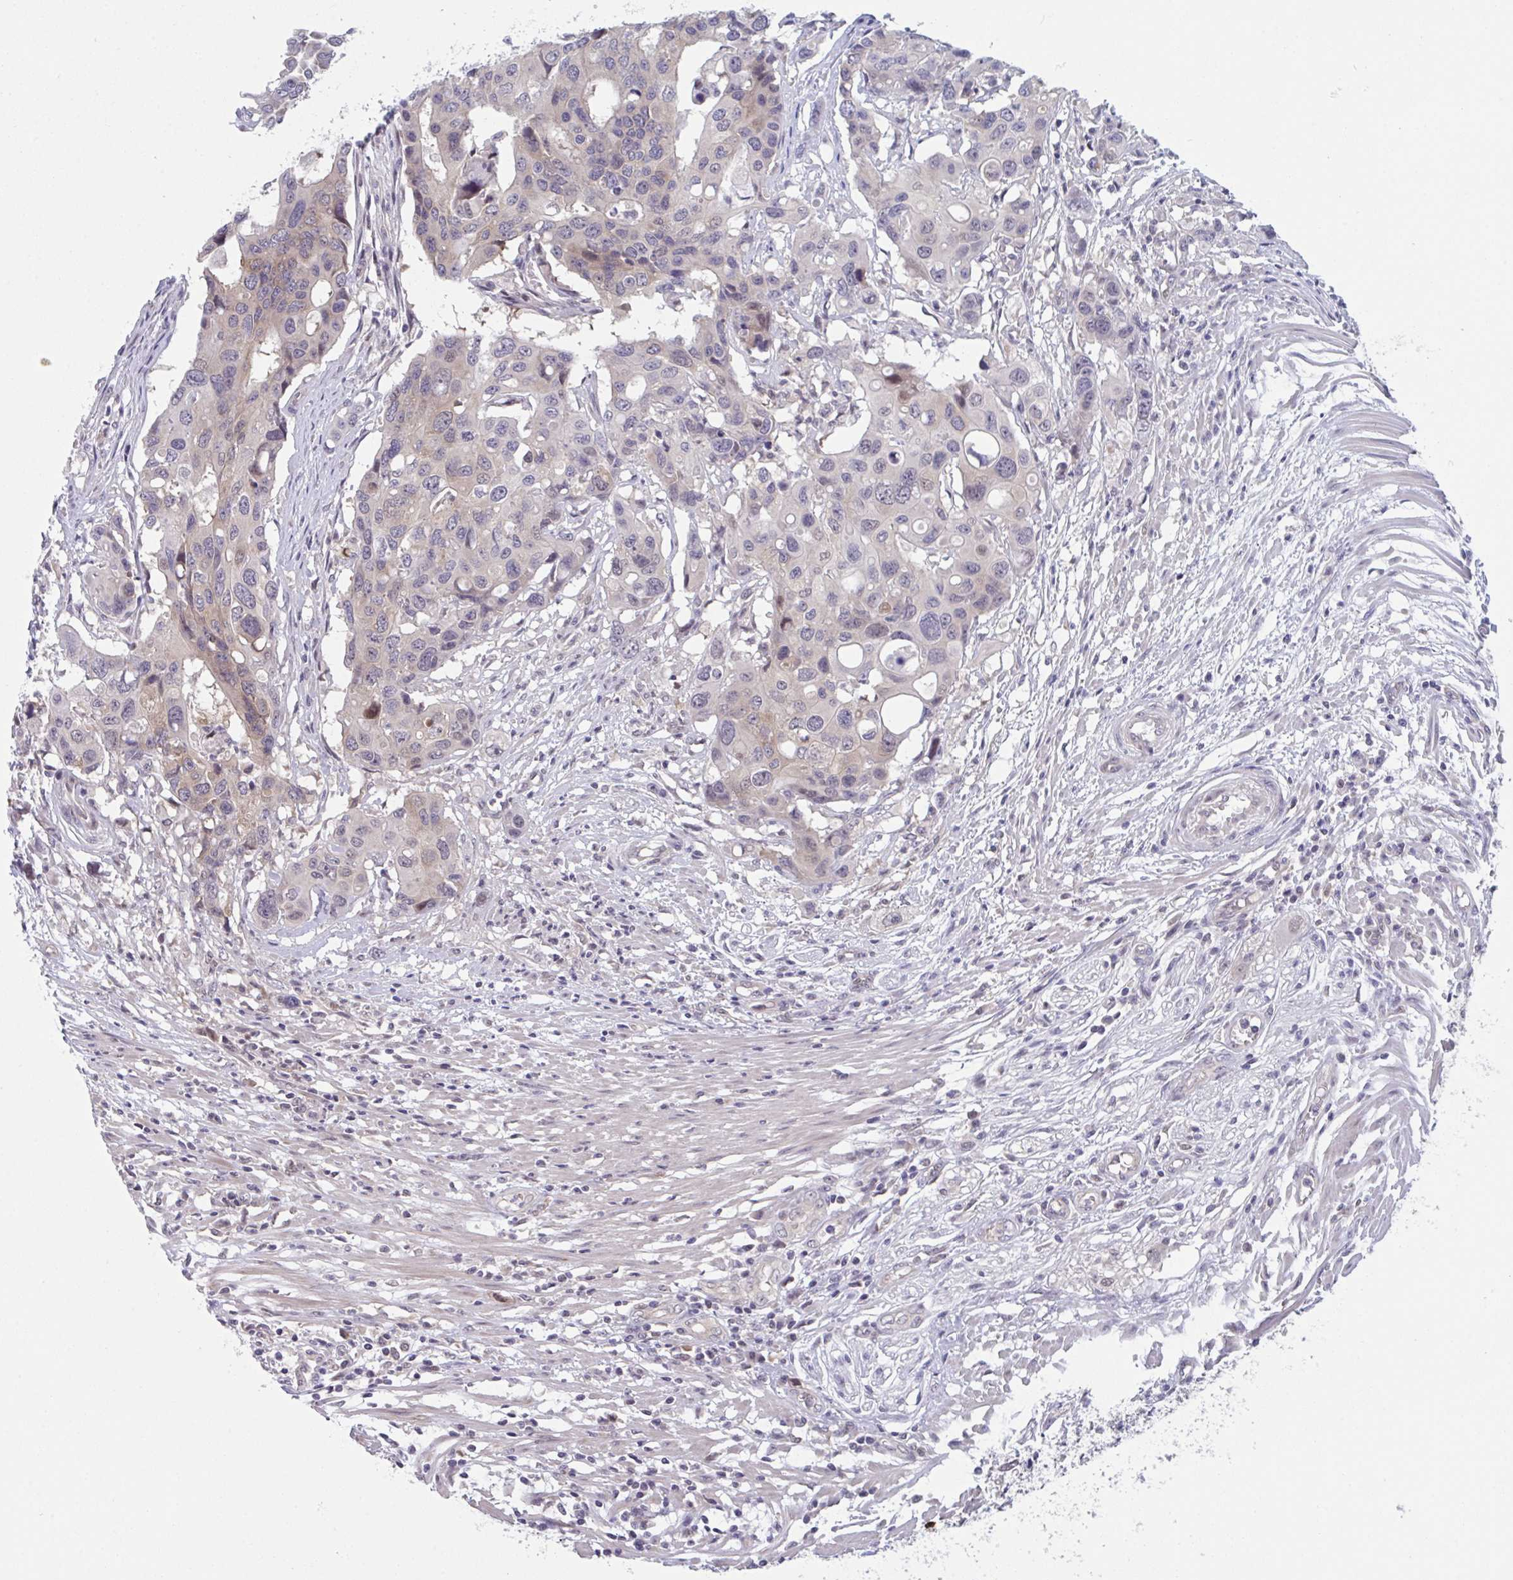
{"staining": {"intensity": "weak", "quantity": "<25%", "location": "cytoplasmic/membranous"}, "tissue": "colorectal cancer", "cell_type": "Tumor cells", "image_type": "cancer", "snomed": [{"axis": "morphology", "description": "Adenocarcinoma, NOS"}, {"axis": "topography", "description": "Colon"}], "caption": "High magnification brightfield microscopy of adenocarcinoma (colorectal) stained with DAB (3,3'-diaminobenzidine) (brown) and counterstained with hematoxylin (blue): tumor cells show no significant positivity.", "gene": "RIOK1", "patient": {"sex": "male", "age": 77}}